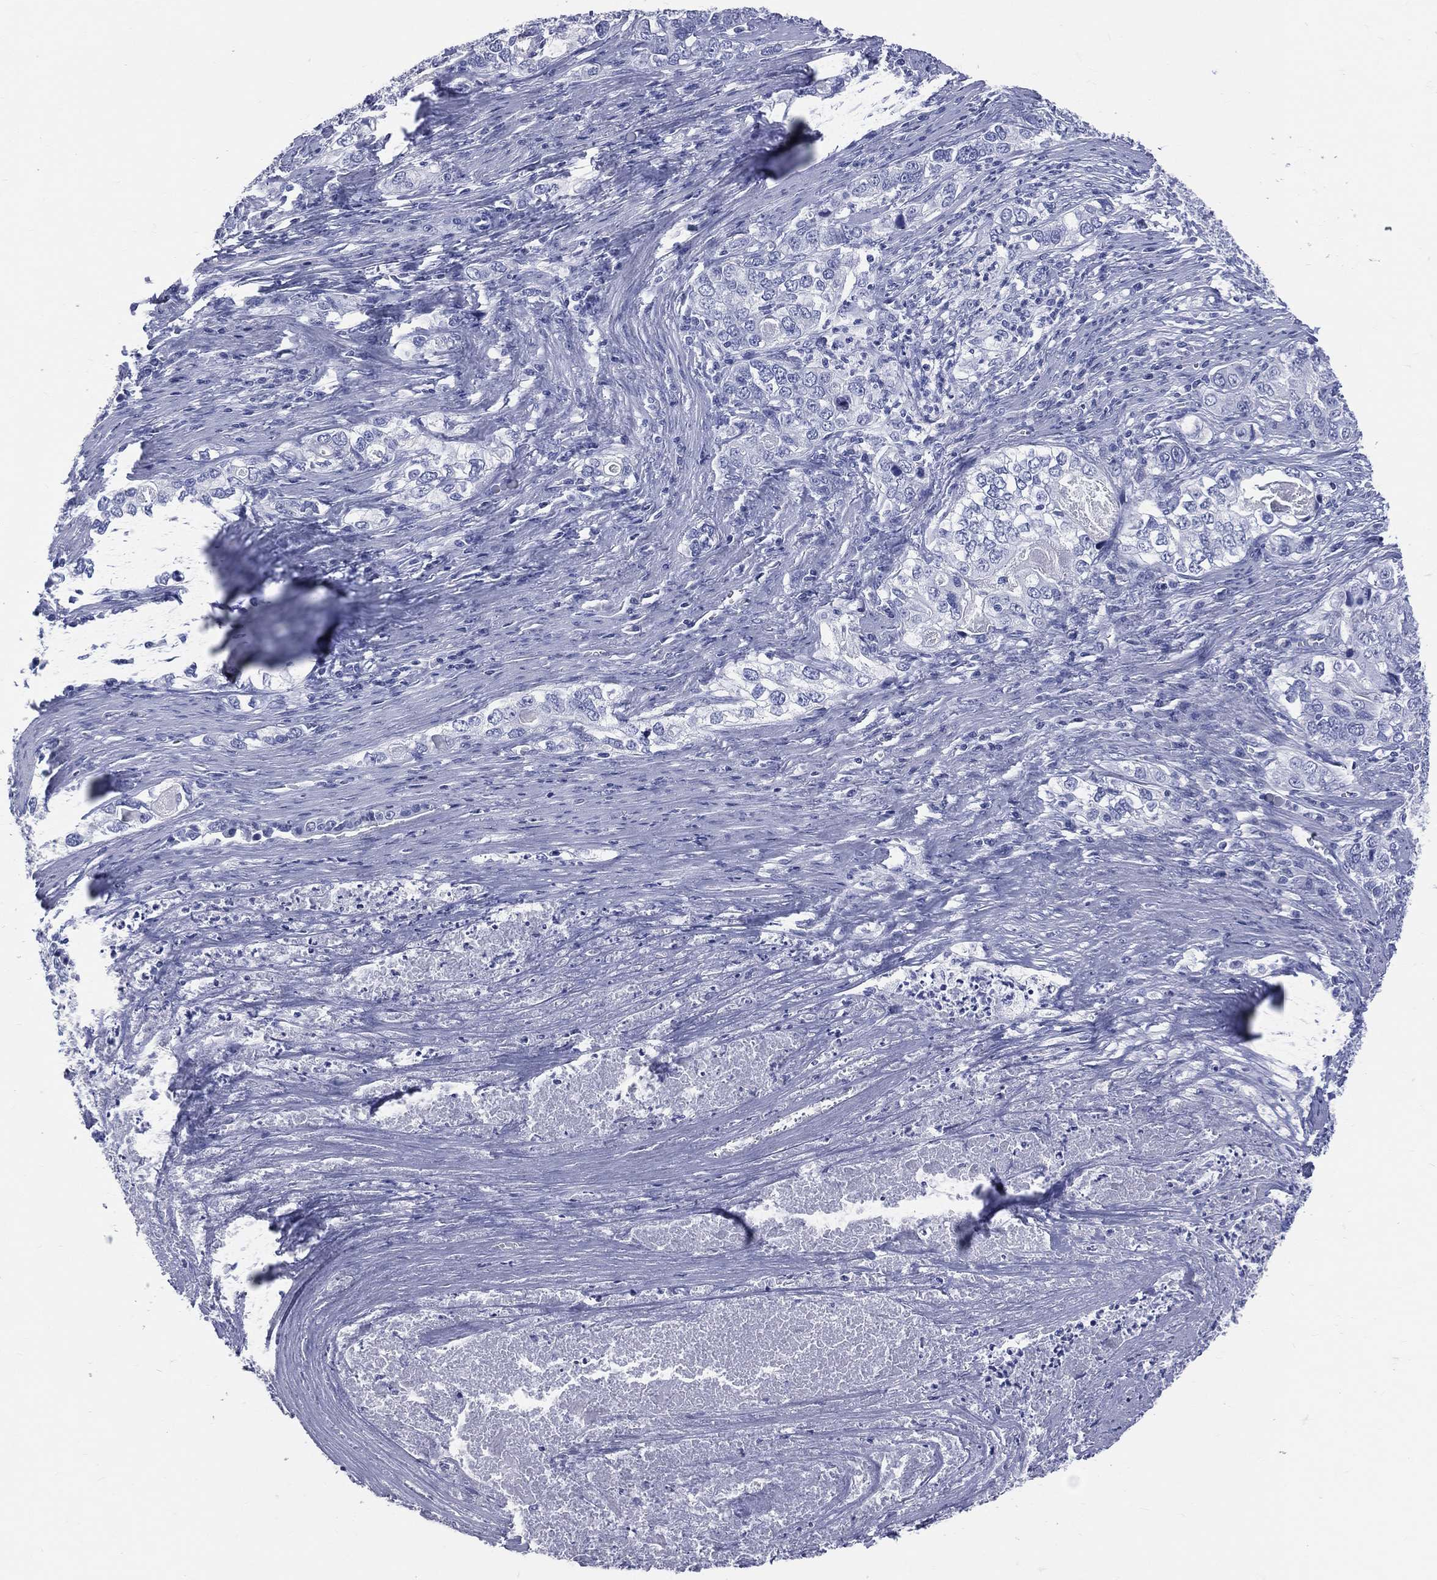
{"staining": {"intensity": "negative", "quantity": "none", "location": "none"}, "tissue": "stomach cancer", "cell_type": "Tumor cells", "image_type": "cancer", "snomed": [{"axis": "morphology", "description": "Adenocarcinoma, NOS"}, {"axis": "topography", "description": "Stomach, lower"}], "caption": "The micrograph shows no significant expression in tumor cells of stomach cancer (adenocarcinoma).", "gene": "CYLC1", "patient": {"sex": "female", "age": 72}}